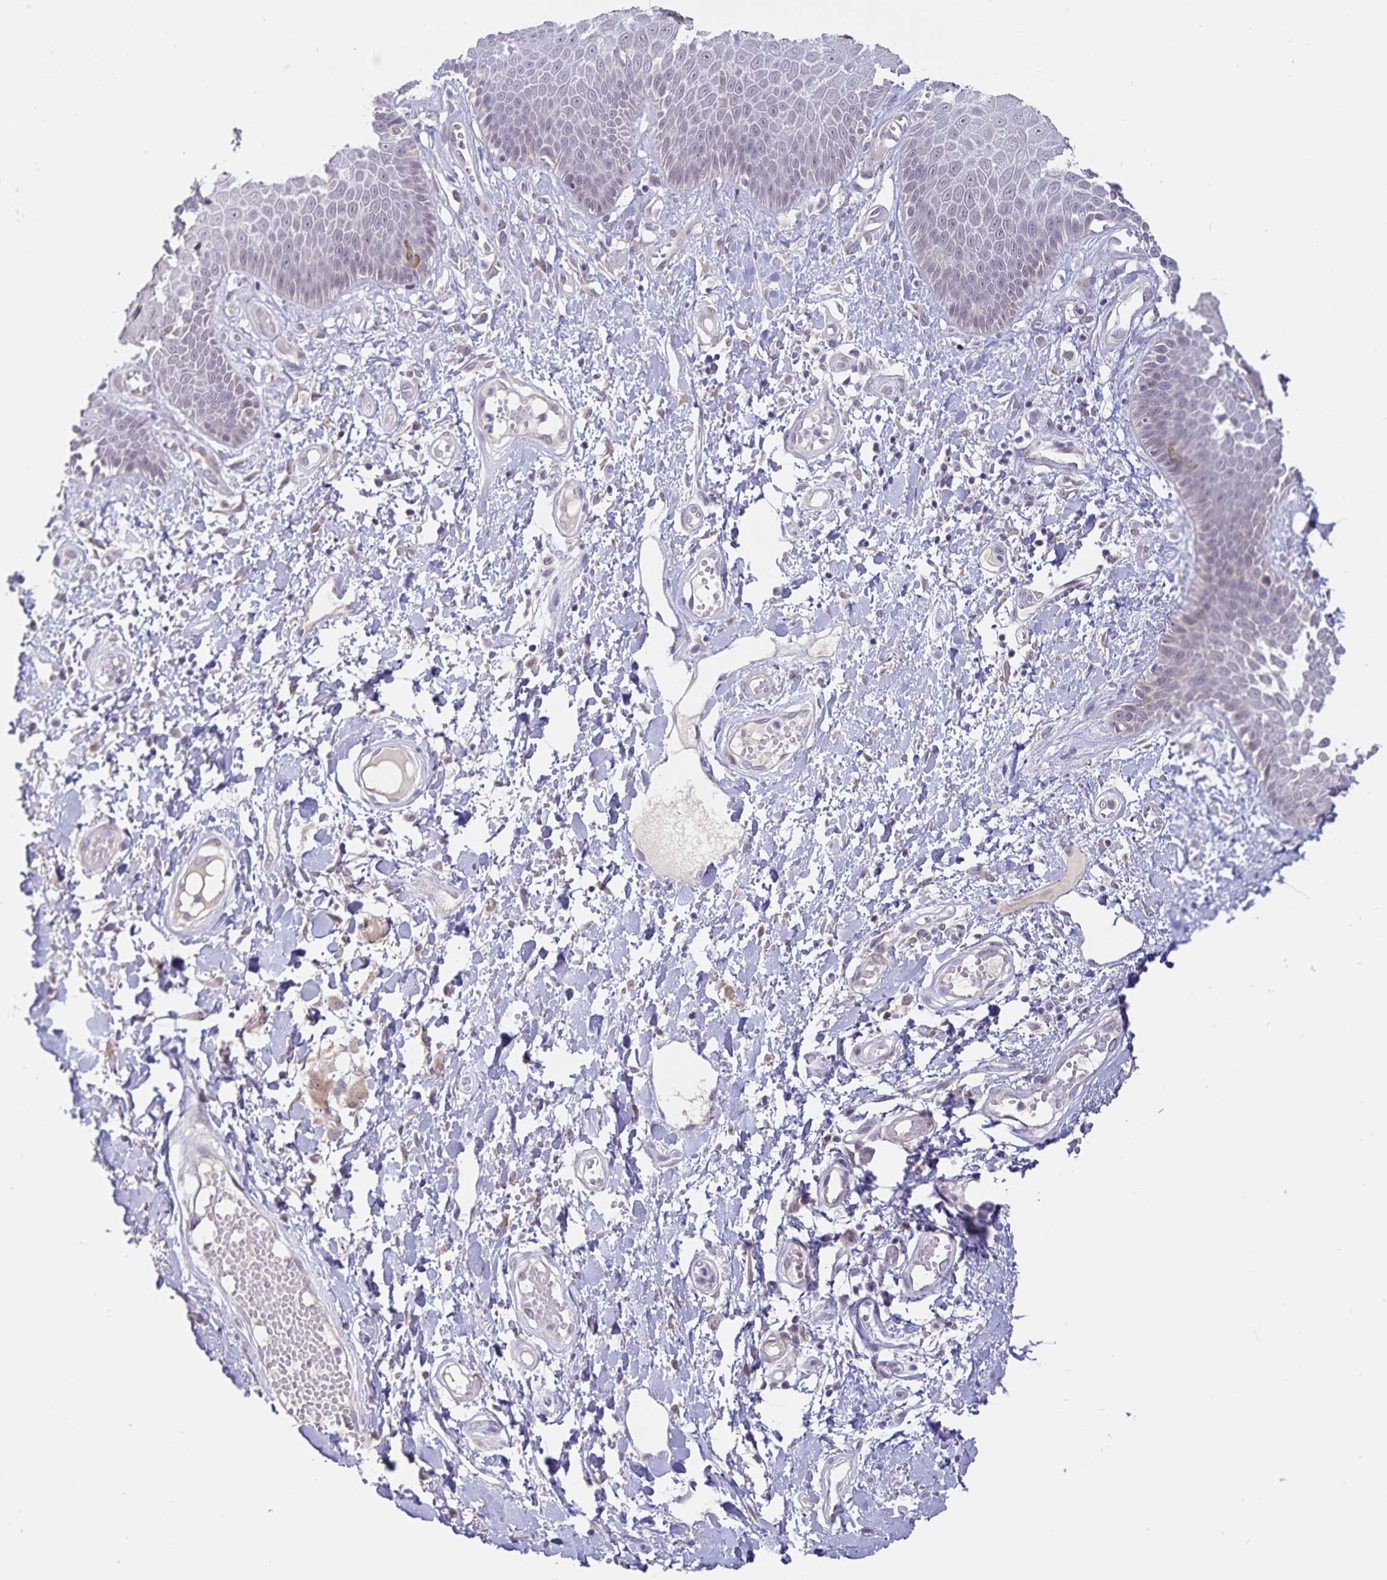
{"staining": {"intensity": "weak", "quantity": "25%-75%", "location": "nuclear"}, "tissue": "skin", "cell_type": "Epidermal cells", "image_type": "normal", "snomed": [{"axis": "morphology", "description": "Normal tissue, NOS"}, {"axis": "topography", "description": "Anal"}, {"axis": "topography", "description": "Peripheral nerve tissue"}], "caption": "A histopathology image of human skin stained for a protein shows weak nuclear brown staining in epidermal cells.", "gene": "ATP2A2", "patient": {"sex": "male", "age": 78}}